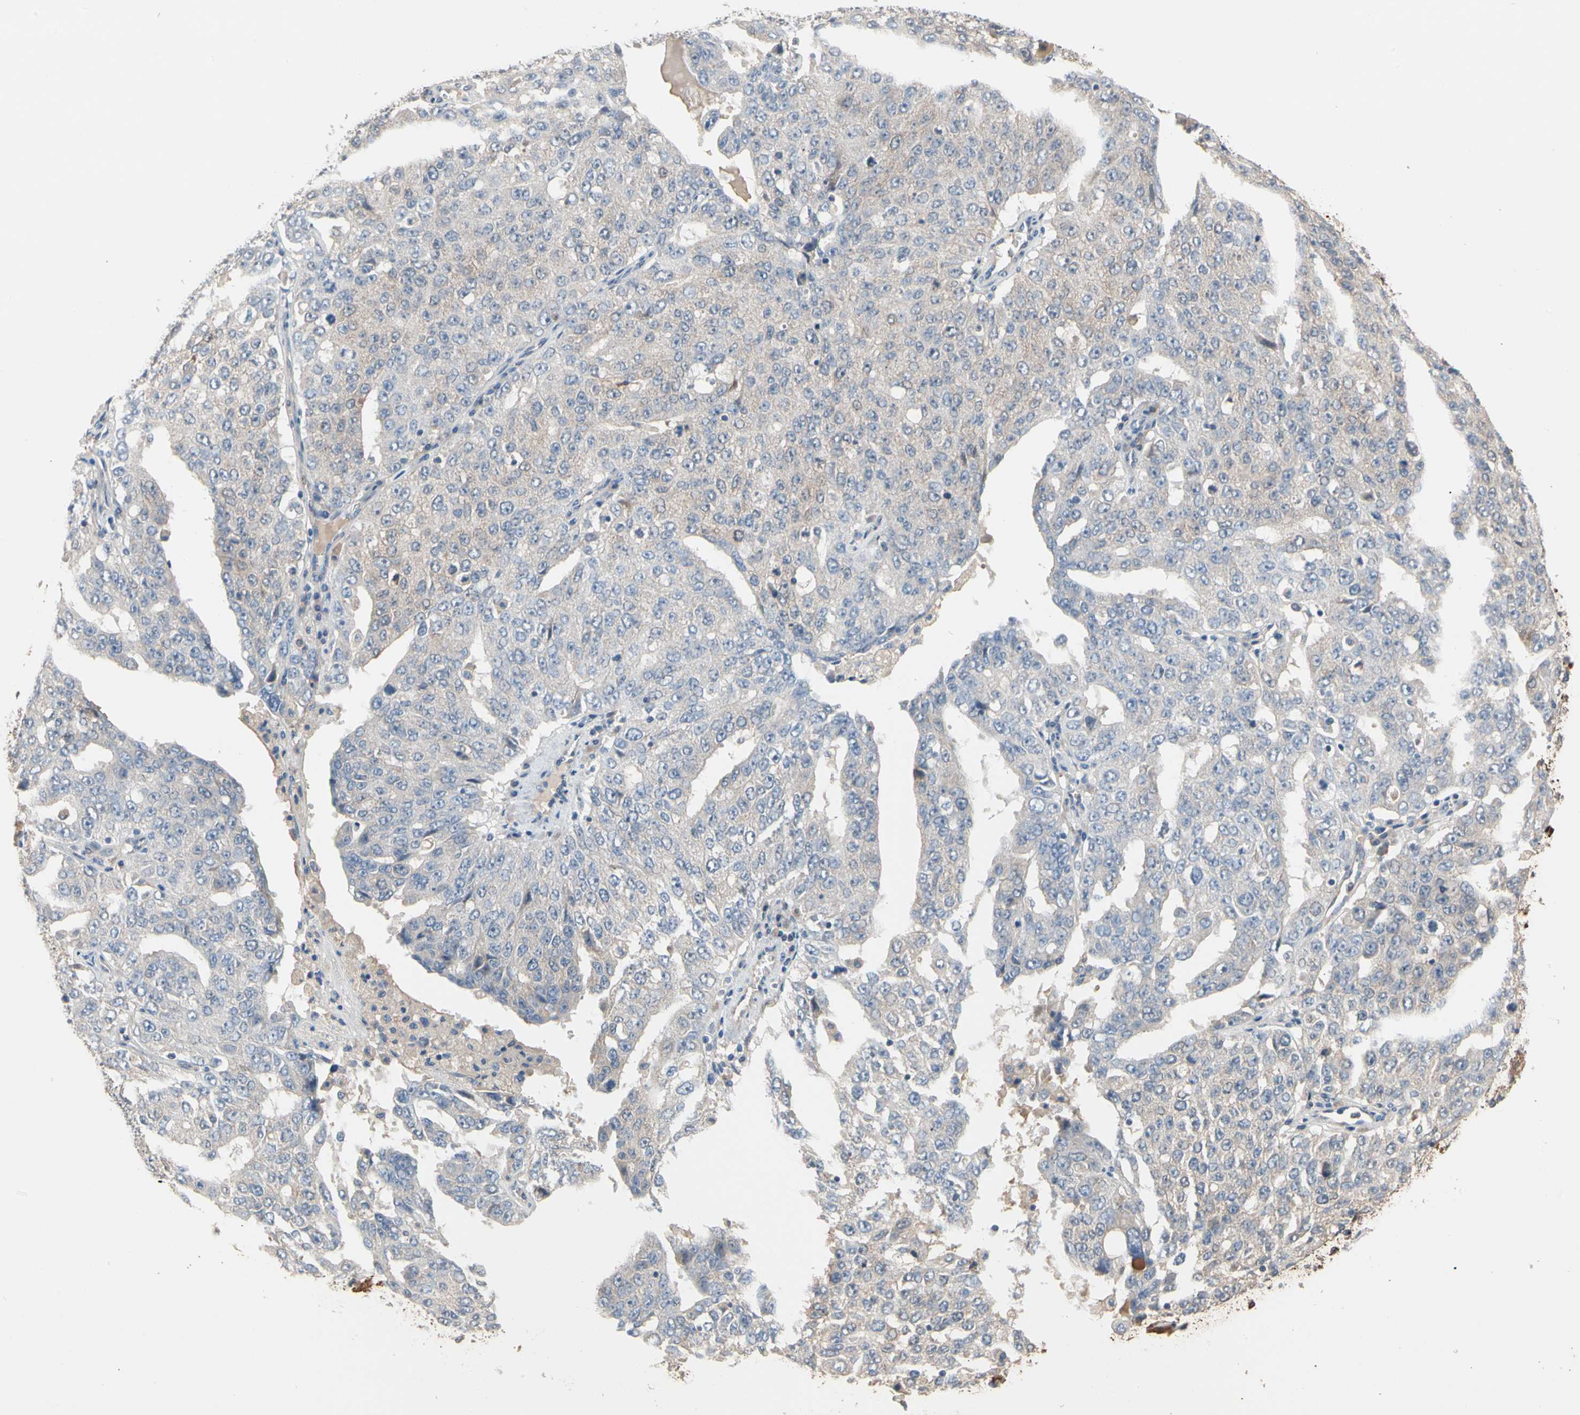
{"staining": {"intensity": "negative", "quantity": "none", "location": "none"}, "tissue": "ovarian cancer", "cell_type": "Tumor cells", "image_type": "cancer", "snomed": [{"axis": "morphology", "description": "Carcinoma, endometroid"}, {"axis": "topography", "description": "Ovary"}], "caption": "Immunohistochemistry histopathology image of endometroid carcinoma (ovarian) stained for a protein (brown), which demonstrates no expression in tumor cells.", "gene": "BBOX1", "patient": {"sex": "female", "age": 62}}